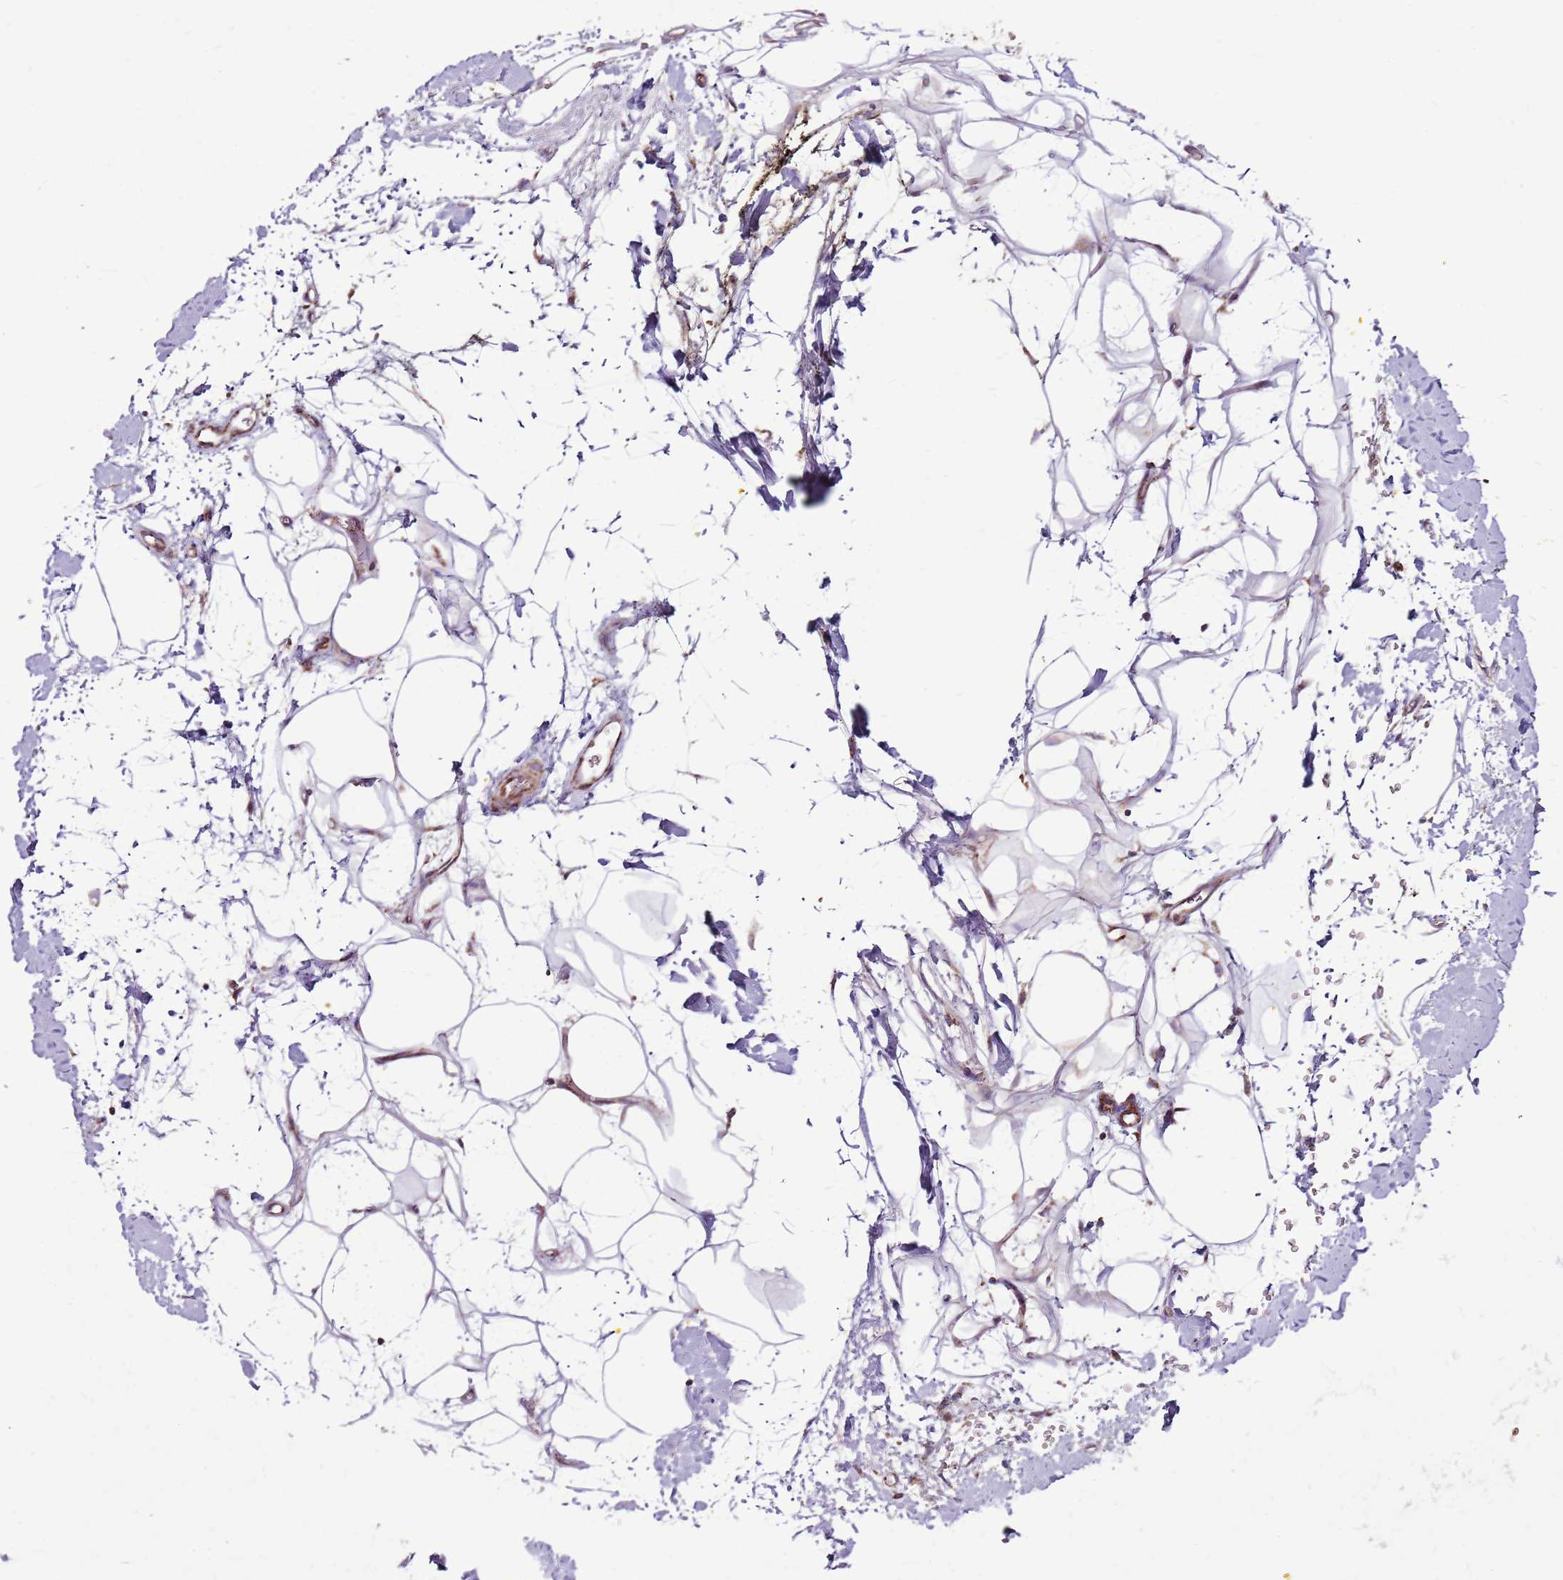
{"staining": {"intensity": "weak", "quantity": "<25%", "location": "cytoplasmic/membranous"}, "tissue": "adipose tissue", "cell_type": "Adipocytes", "image_type": "normal", "snomed": [{"axis": "morphology", "description": "Normal tissue, NOS"}, {"axis": "morphology", "description": "Adenocarcinoma, NOS"}, {"axis": "topography", "description": "Pancreas"}, {"axis": "topography", "description": "Peripheral nerve tissue"}], "caption": "A histopathology image of adipose tissue stained for a protein displays no brown staining in adipocytes.", "gene": "HECTD4", "patient": {"sex": "male", "age": 59}}